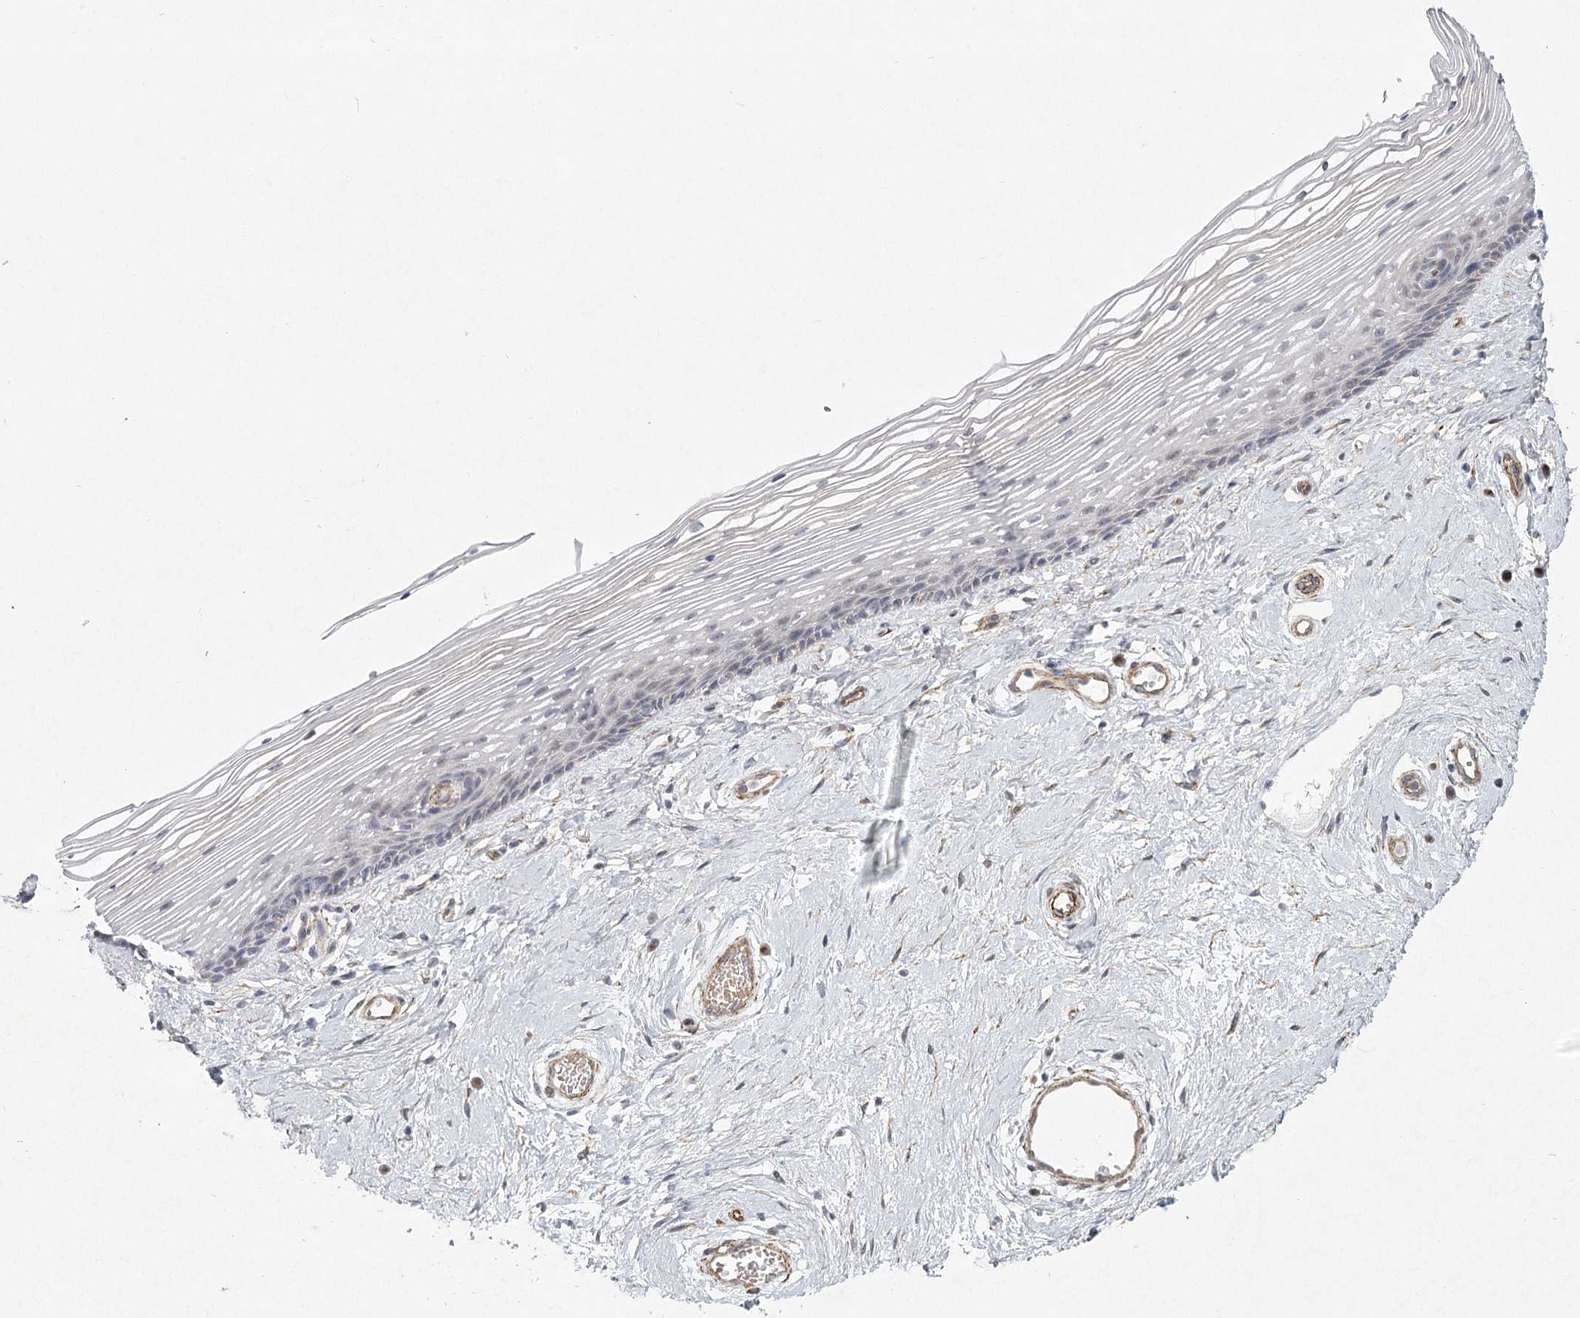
{"staining": {"intensity": "weak", "quantity": "<25%", "location": "cytoplasmic/membranous"}, "tissue": "vagina", "cell_type": "Squamous epithelial cells", "image_type": "normal", "snomed": [{"axis": "morphology", "description": "Normal tissue, NOS"}, {"axis": "topography", "description": "Vagina"}], "caption": "DAB (3,3'-diaminobenzidine) immunohistochemical staining of benign vagina reveals no significant expression in squamous epithelial cells.", "gene": "MEPE", "patient": {"sex": "female", "age": 46}}